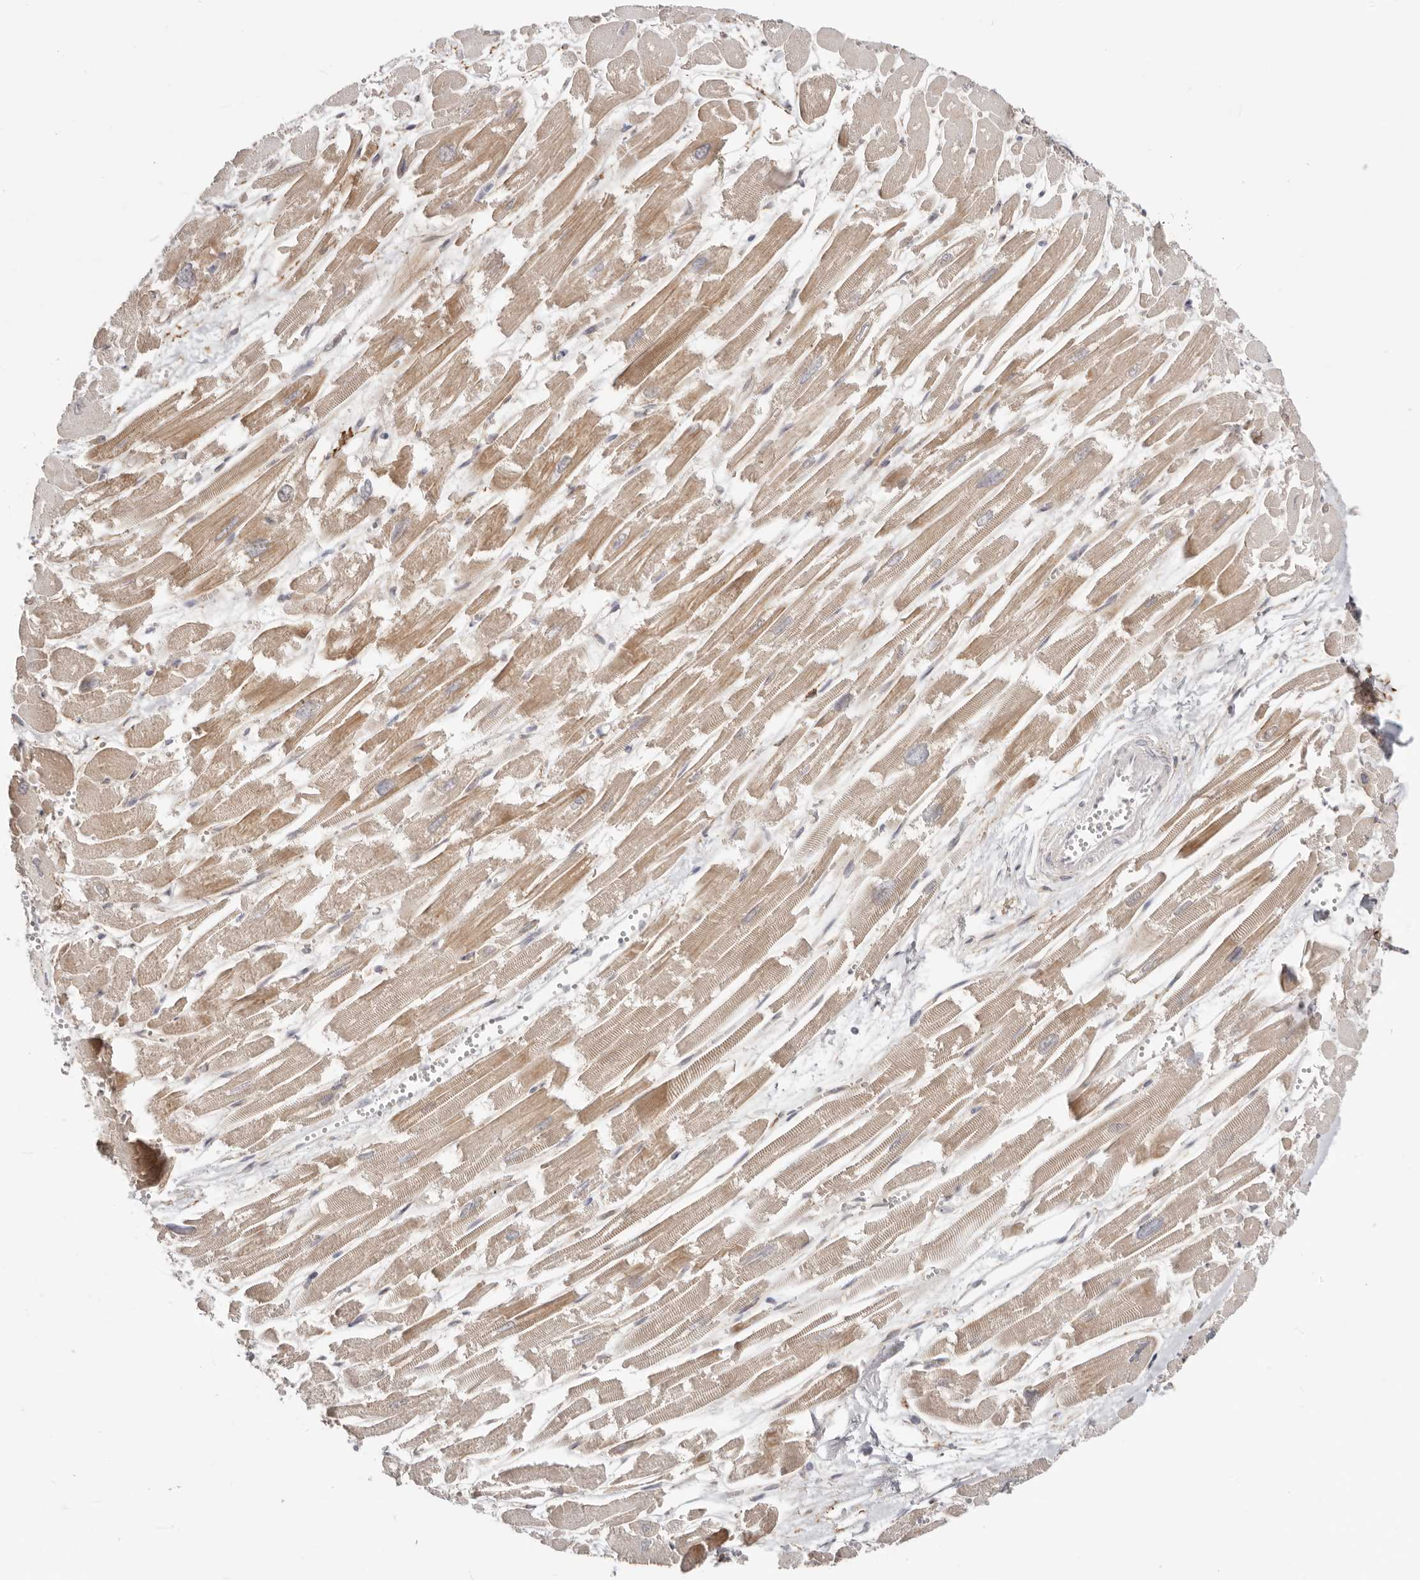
{"staining": {"intensity": "moderate", "quantity": ">75%", "location": "cytoplasmic/membranous"}, "tissue": "heart muscle", "cell_type": "Cardiomyocytes", "image_type": "normal", "snomed": [{"axis": "morphology", "description": "Normal tissue, NOS"}, {"axis": "topography", "description": "Heart"}], "caption": "The micrograph reveals a brown stain indicating the presence of a protein in the cytoplasmic/membranous of cardiomyocytes in heart muscle. (IHC, brightfield microscopy, high magnification).", "gene": "SZT2", "patient": {"sex": "male", "age": 54}}